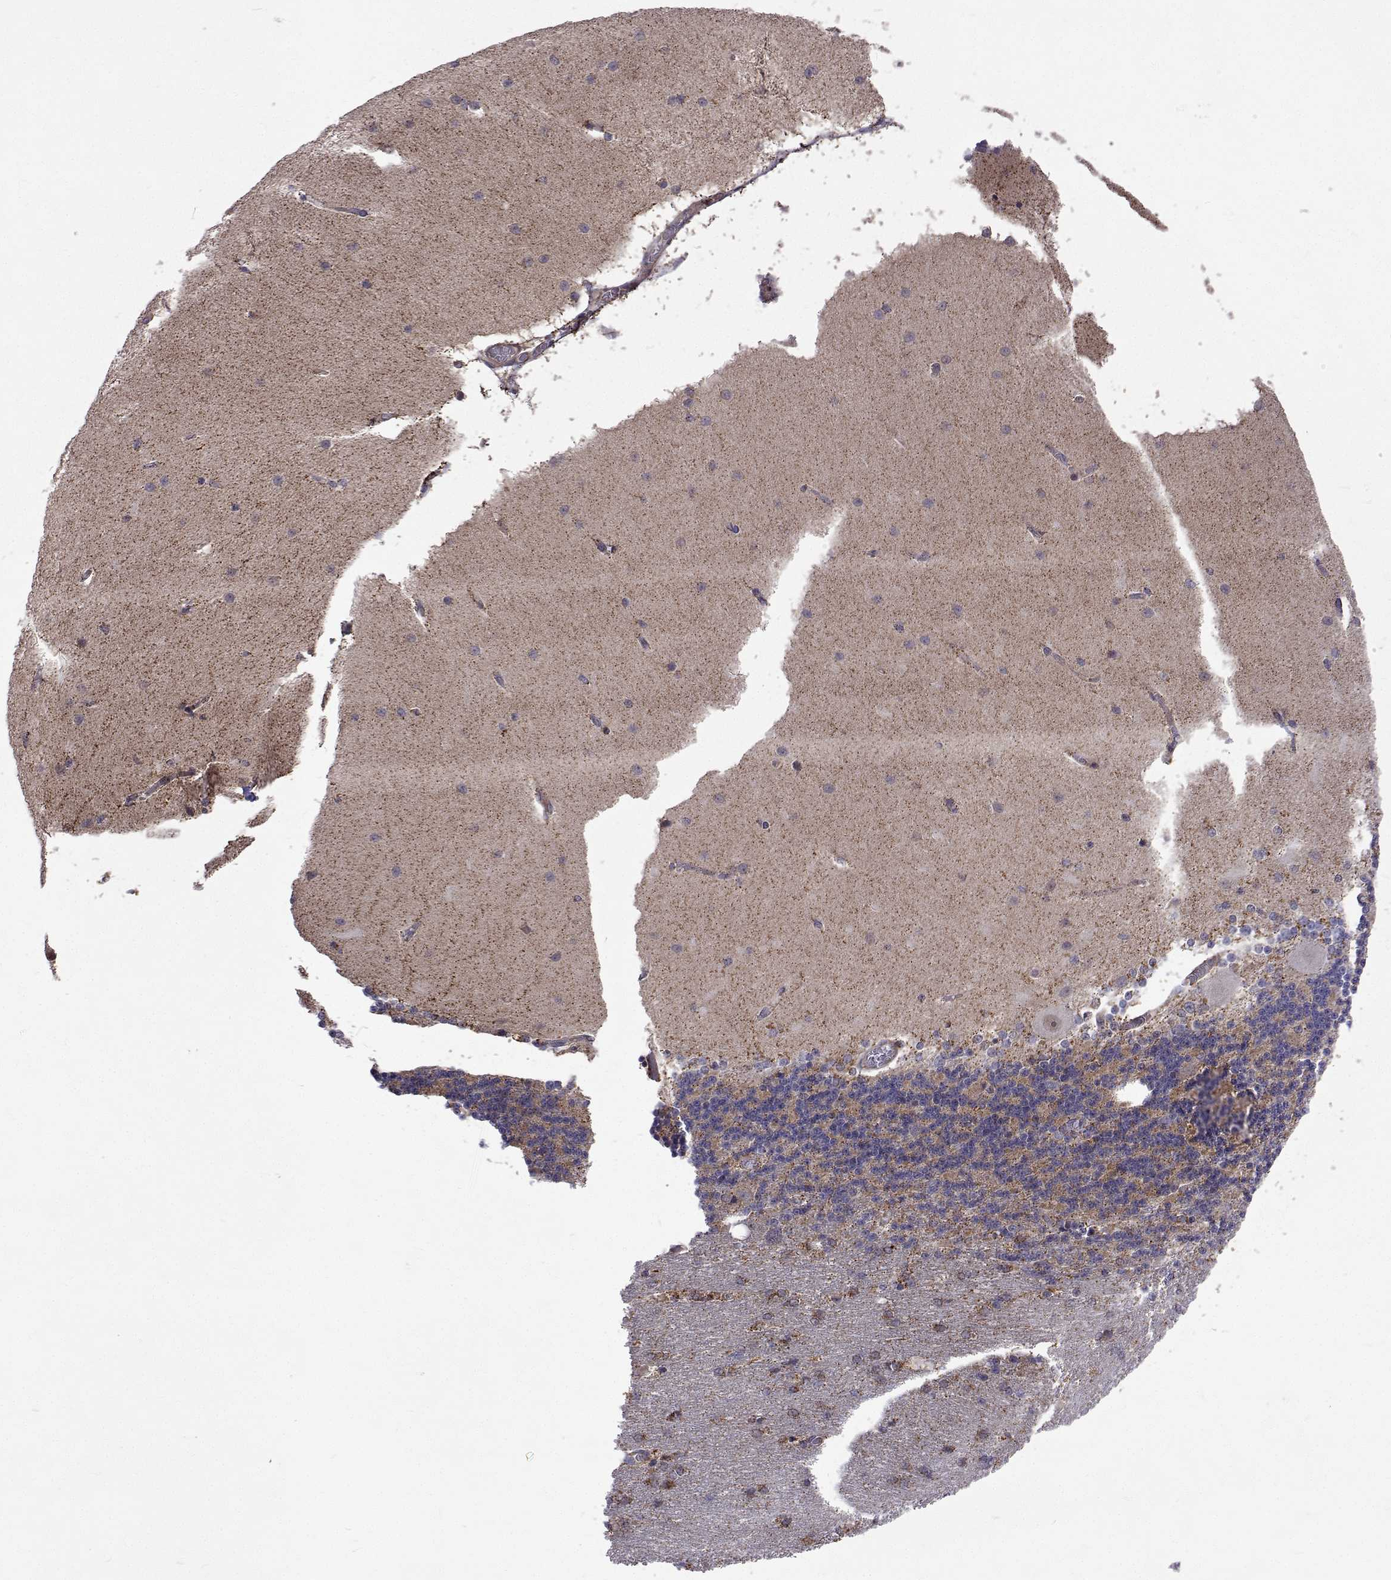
{"staining": {"intensity": "negative", "quantity": "none", "location": "none"}, "tissue": "cerebellum", "cell_type": "Cells in granular layer", "image_type": "normal", "snomed": [{"axis": "morphology", "description": "Normal tissue, NOS"}, {"axis": "topography", "description": "Cerebellum"}], "caption": "High magnification brightfield microscopy of normal cerebellum stained with DAB (brown) and counterstained with hematoxylin (blue): cells in granular layer show no significant expression. (DAB (3,3'-diaminobenzidine) IHC, high magnification).", "gene": "DHTKD1", "patient": {"sex": "female", "age": 54}}